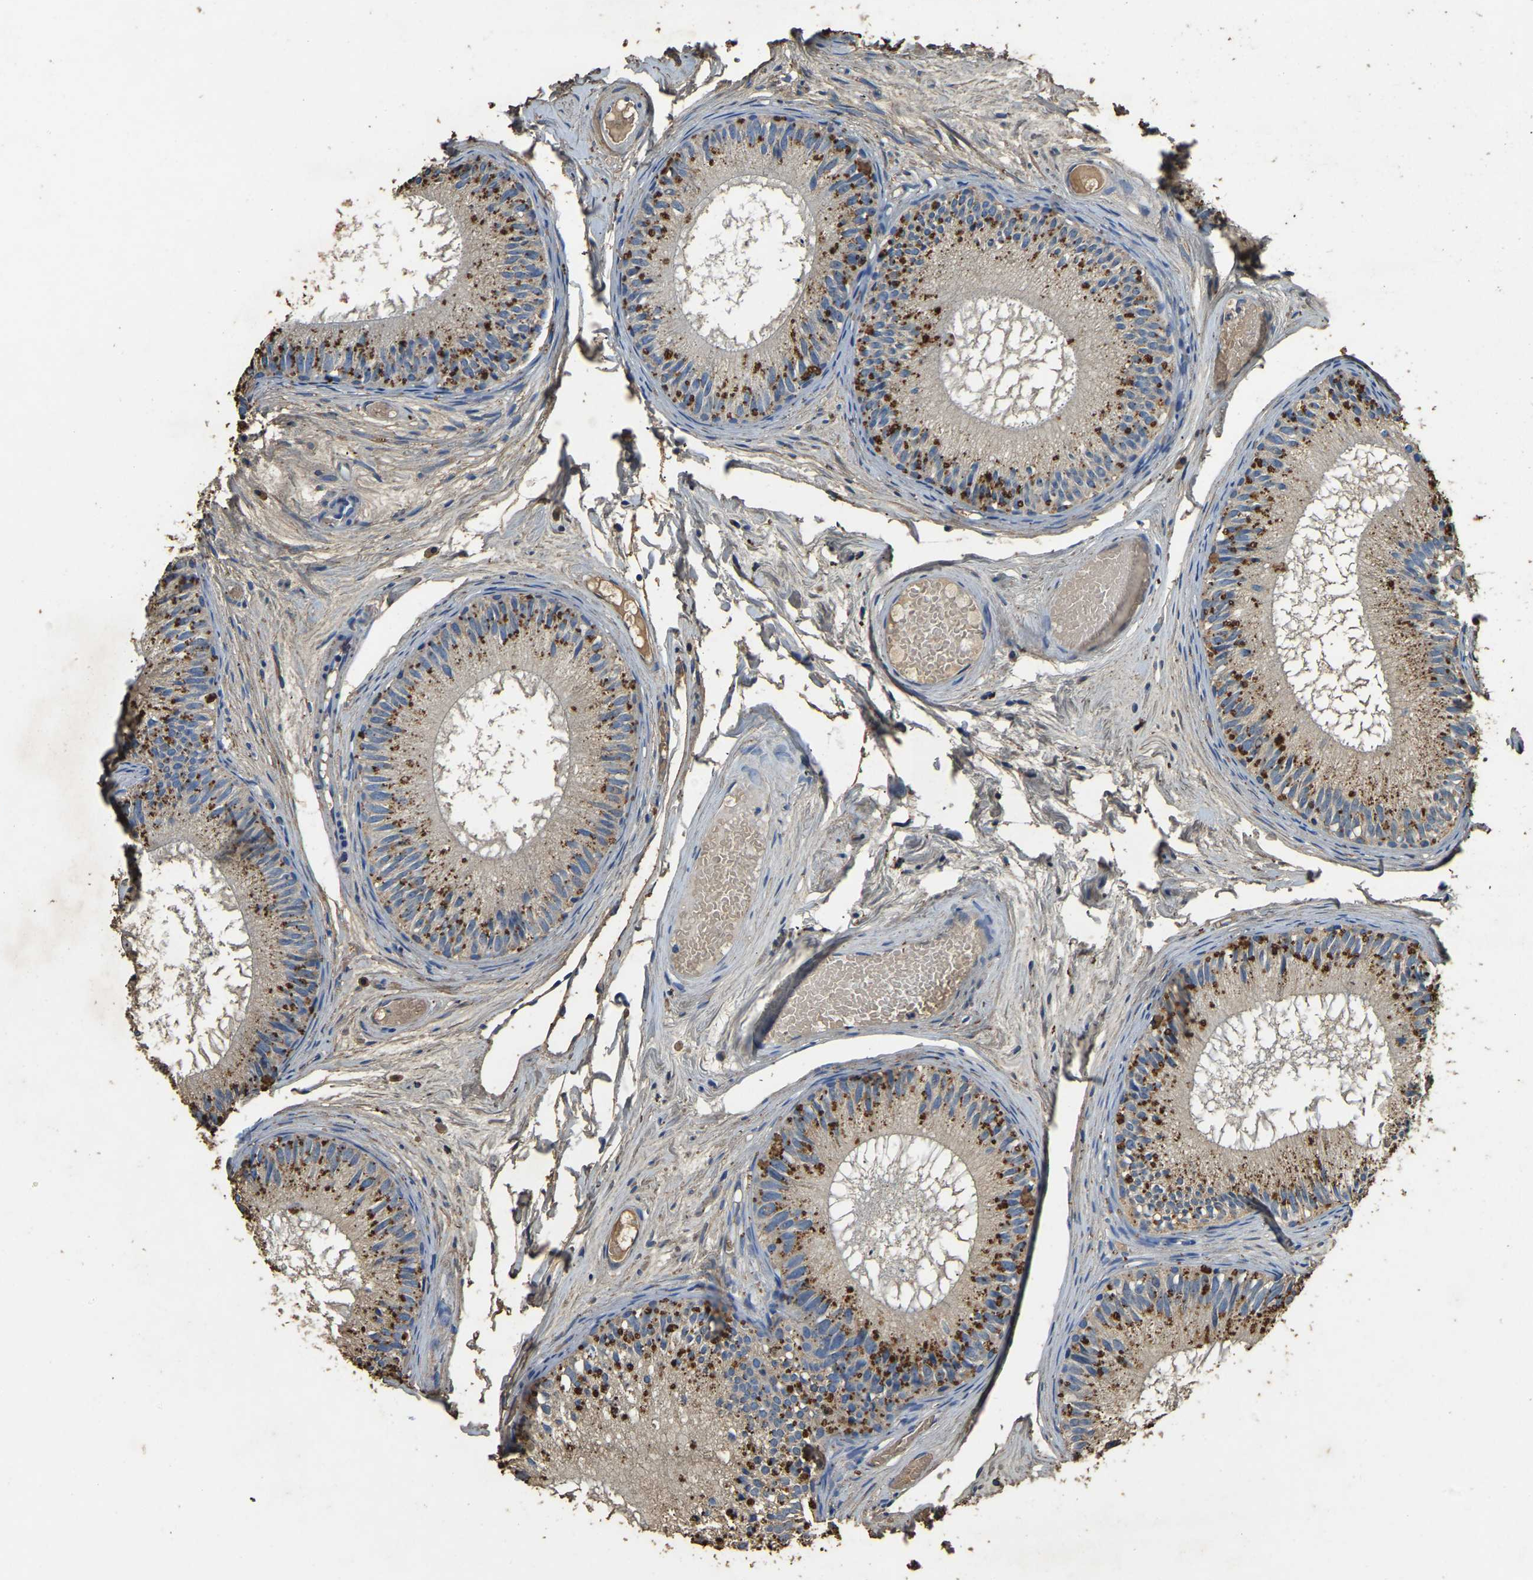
{"staining": {"intensity": "moderate", "quantity": ">75%", "location": "cytoplasmic/membranous"}, "tissue": "epididymis", "cell_type": "Glandular cells", "image_type": "normal", "snomed": [{"axis": "morphology", "description": "Normal tissue, NOS"}, {"axis": "topography", "description": "Epididymis"}], "caption": "High-power microscopy captured an immunohistochemistry (IHC) photomicrograph of normal epididymis, revealing moderate cytoplasmic/membranous expression in about >75% of glandular cells. The protein of interest is shown in brown color, while the nuclei are stained blue.", "gene": "UBN2", "patient": {"sex": "male", "age": 46}}